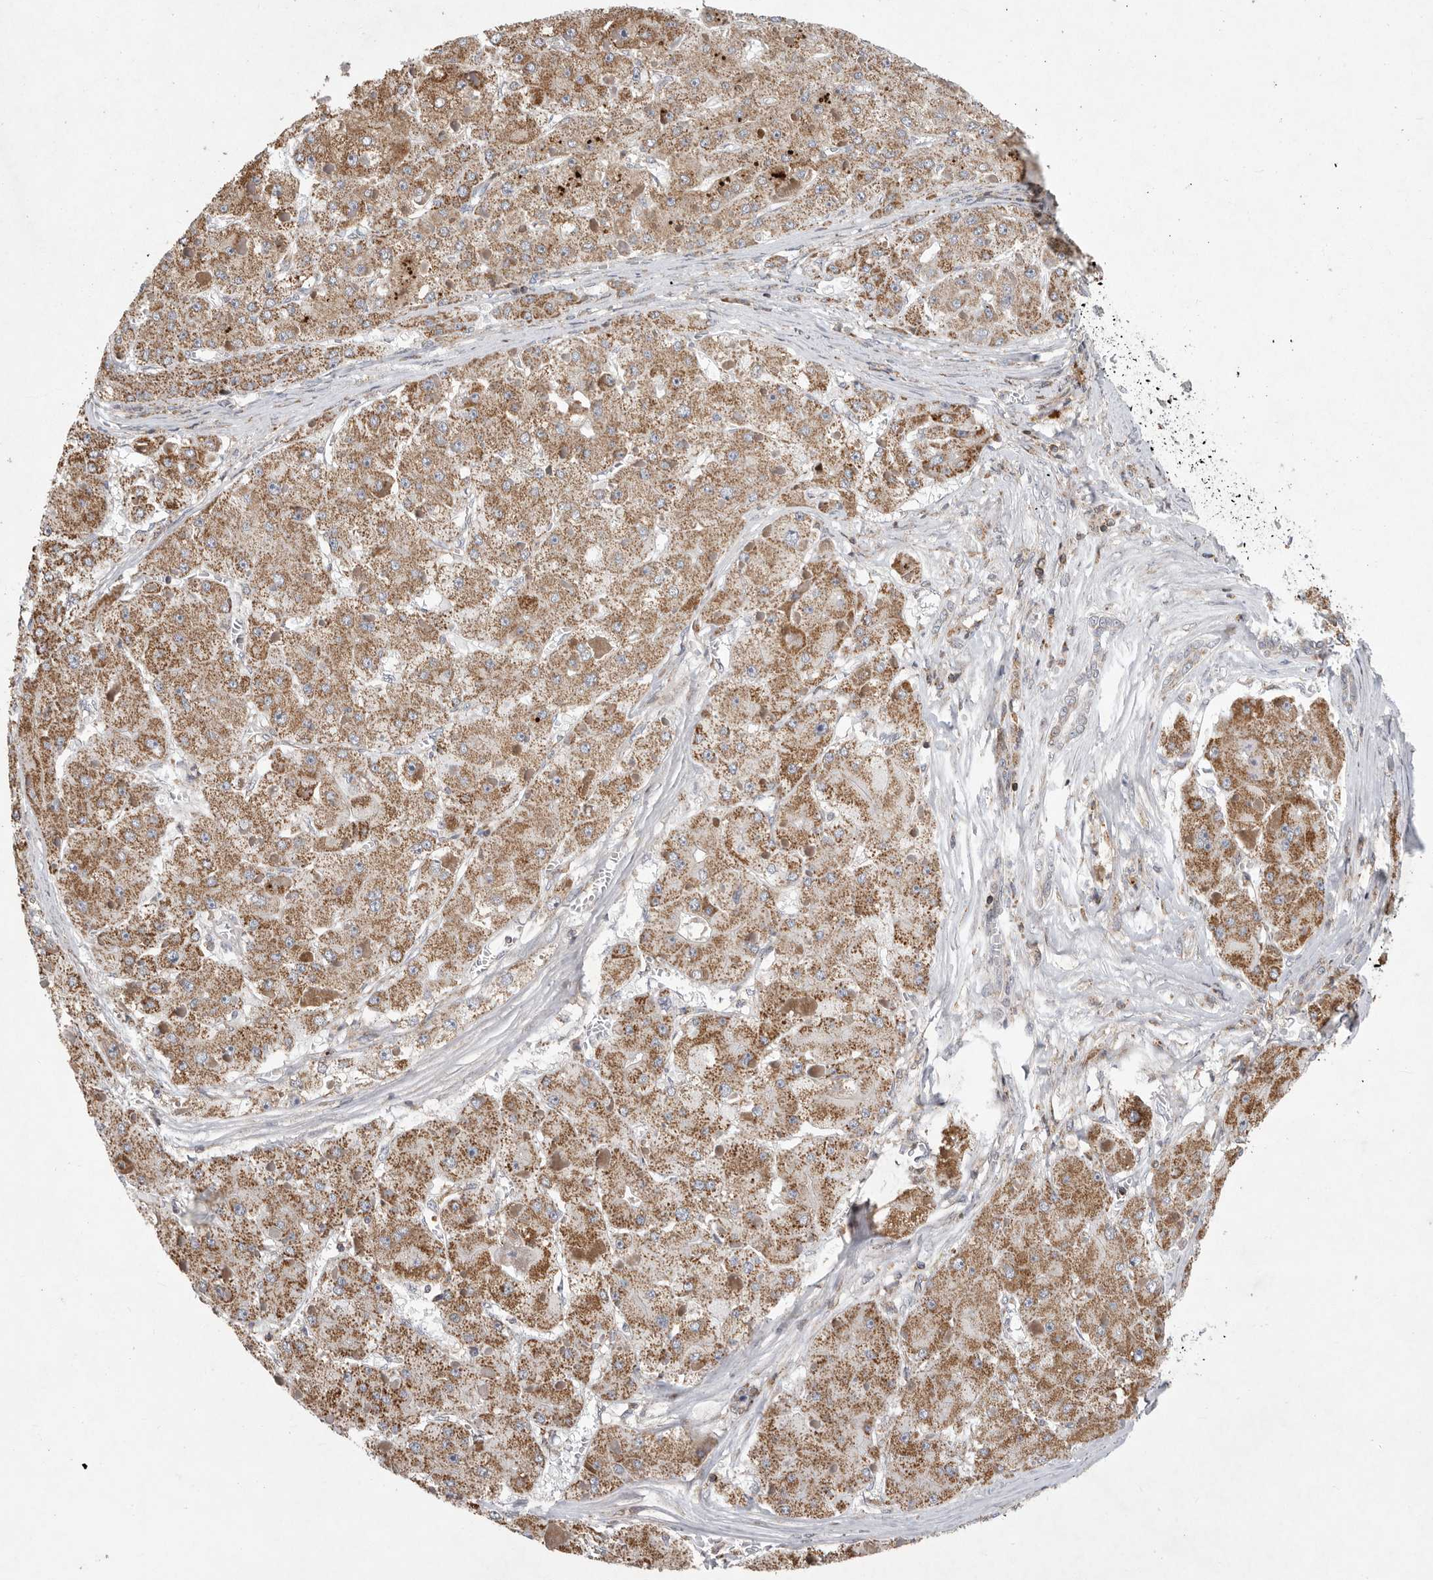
{"staining": {"intensity": "moderate", "quantity": ">75%", "location": "cytoplasmic/membranous"}, "tissue": "liver cancer", "cell_type": "Tumor cells", "image_type": "cancer", "snomed": [{"axis": "morphology", "description": "Carcinoma, Hepatocellular, NOS"}, {"axis": "topography", "description": "Liver"}], "caption": "Human liver cancer (hepatocellular carcinoma) stained with a protein marker displays moderate staining in tumor cells.", "gene": "MPZL1", "patient": {"sex": "female", "age": 73}}